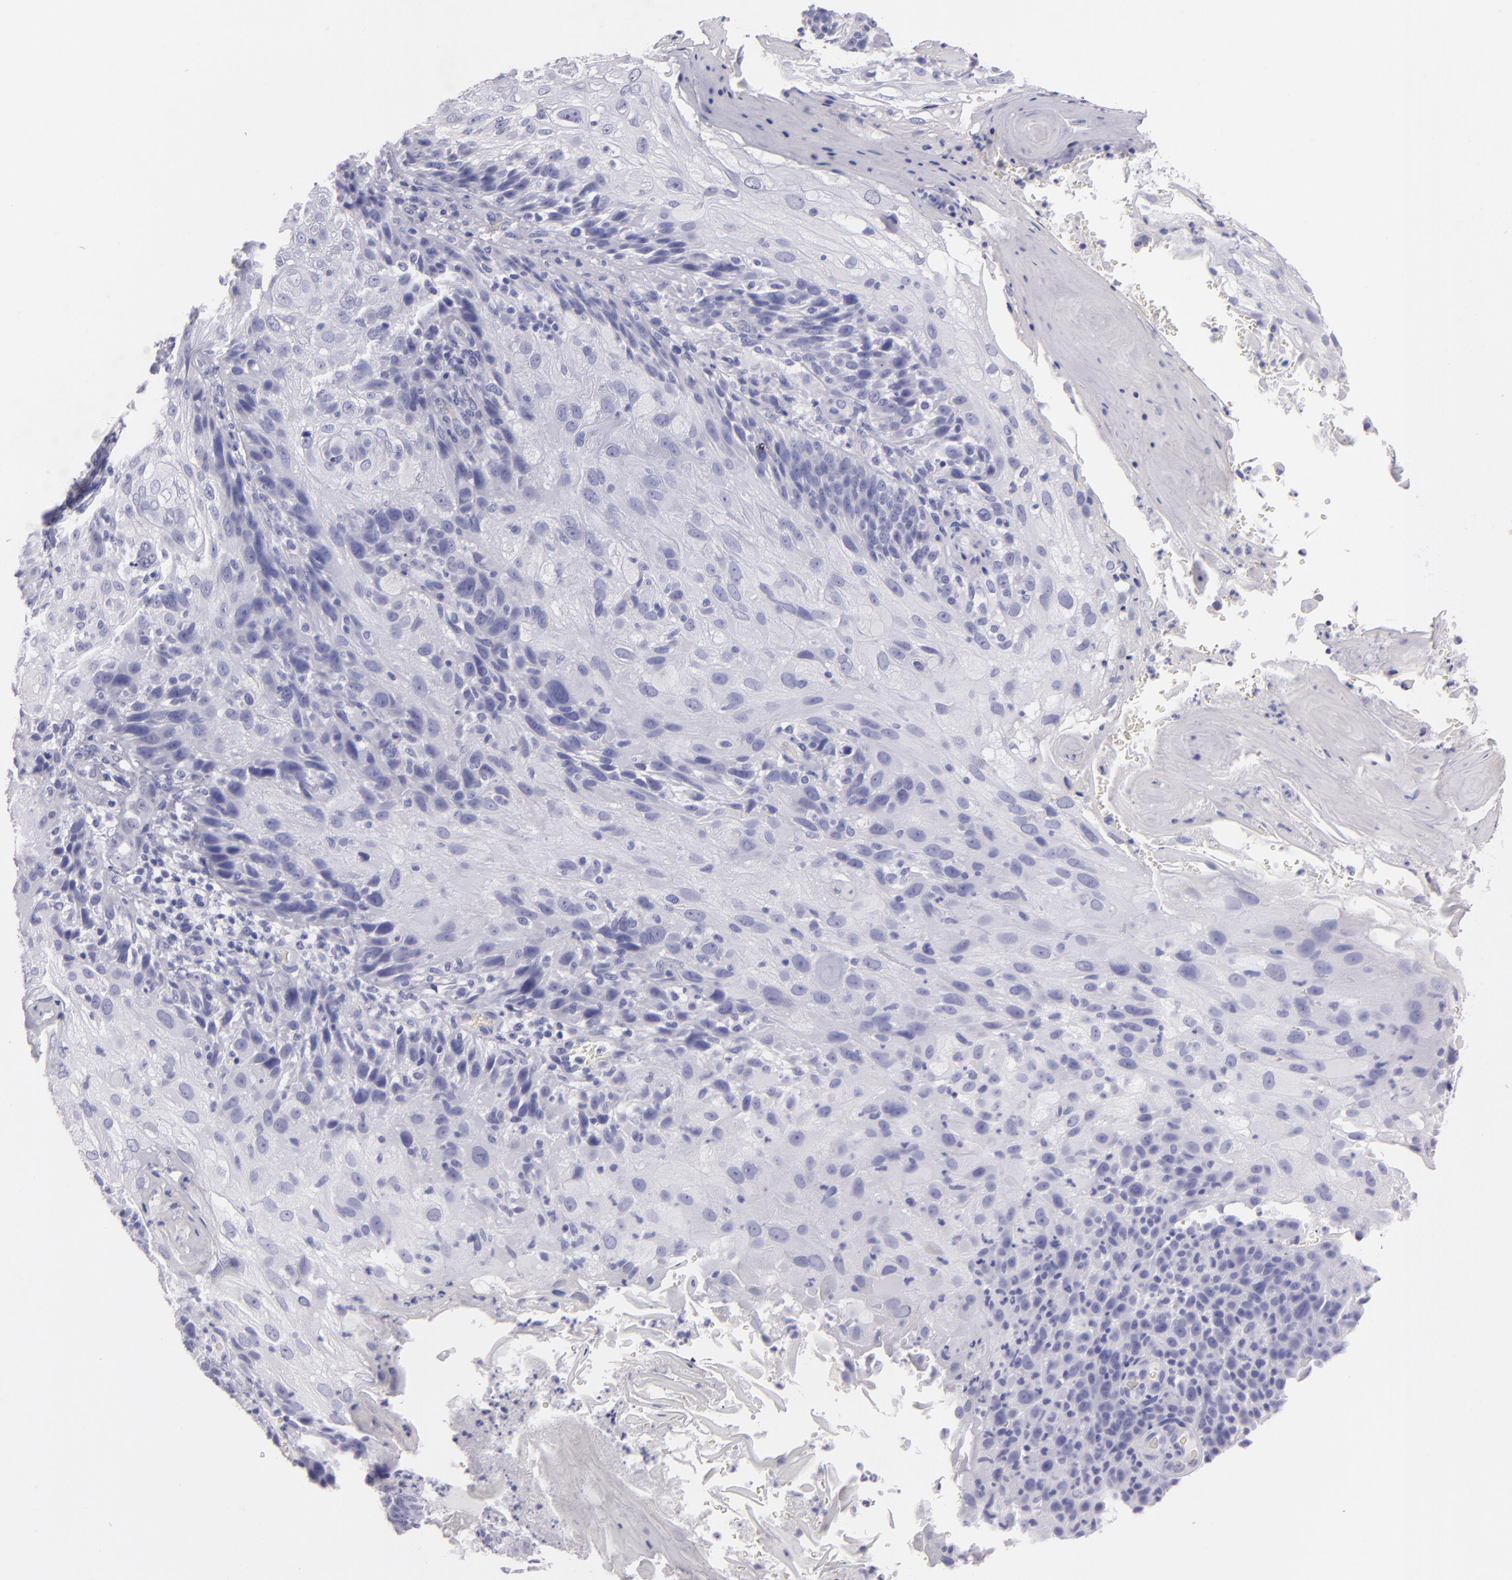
{"staining": {"intensity": "negative", "quantity": "none", "location": "none"}, "tissue": "skin cancer", "cell_type": "Tumor cells", "image_type": "cancer", "snomed": [{"axis": "morphology", "description": "Normal tissue, NOS"}, {"axis": "morphology", "description": "Squamous cell carcinoma, NOS"}, {"axis": "topography", "description": "Skin"}], "caption": "DAB immunohistochemical staining of skin squamous cell carcinoma shows no significant positivity in tumor cells.", "gene": "MUC5AC", "patient": {"sex": "female", "age": 83}}